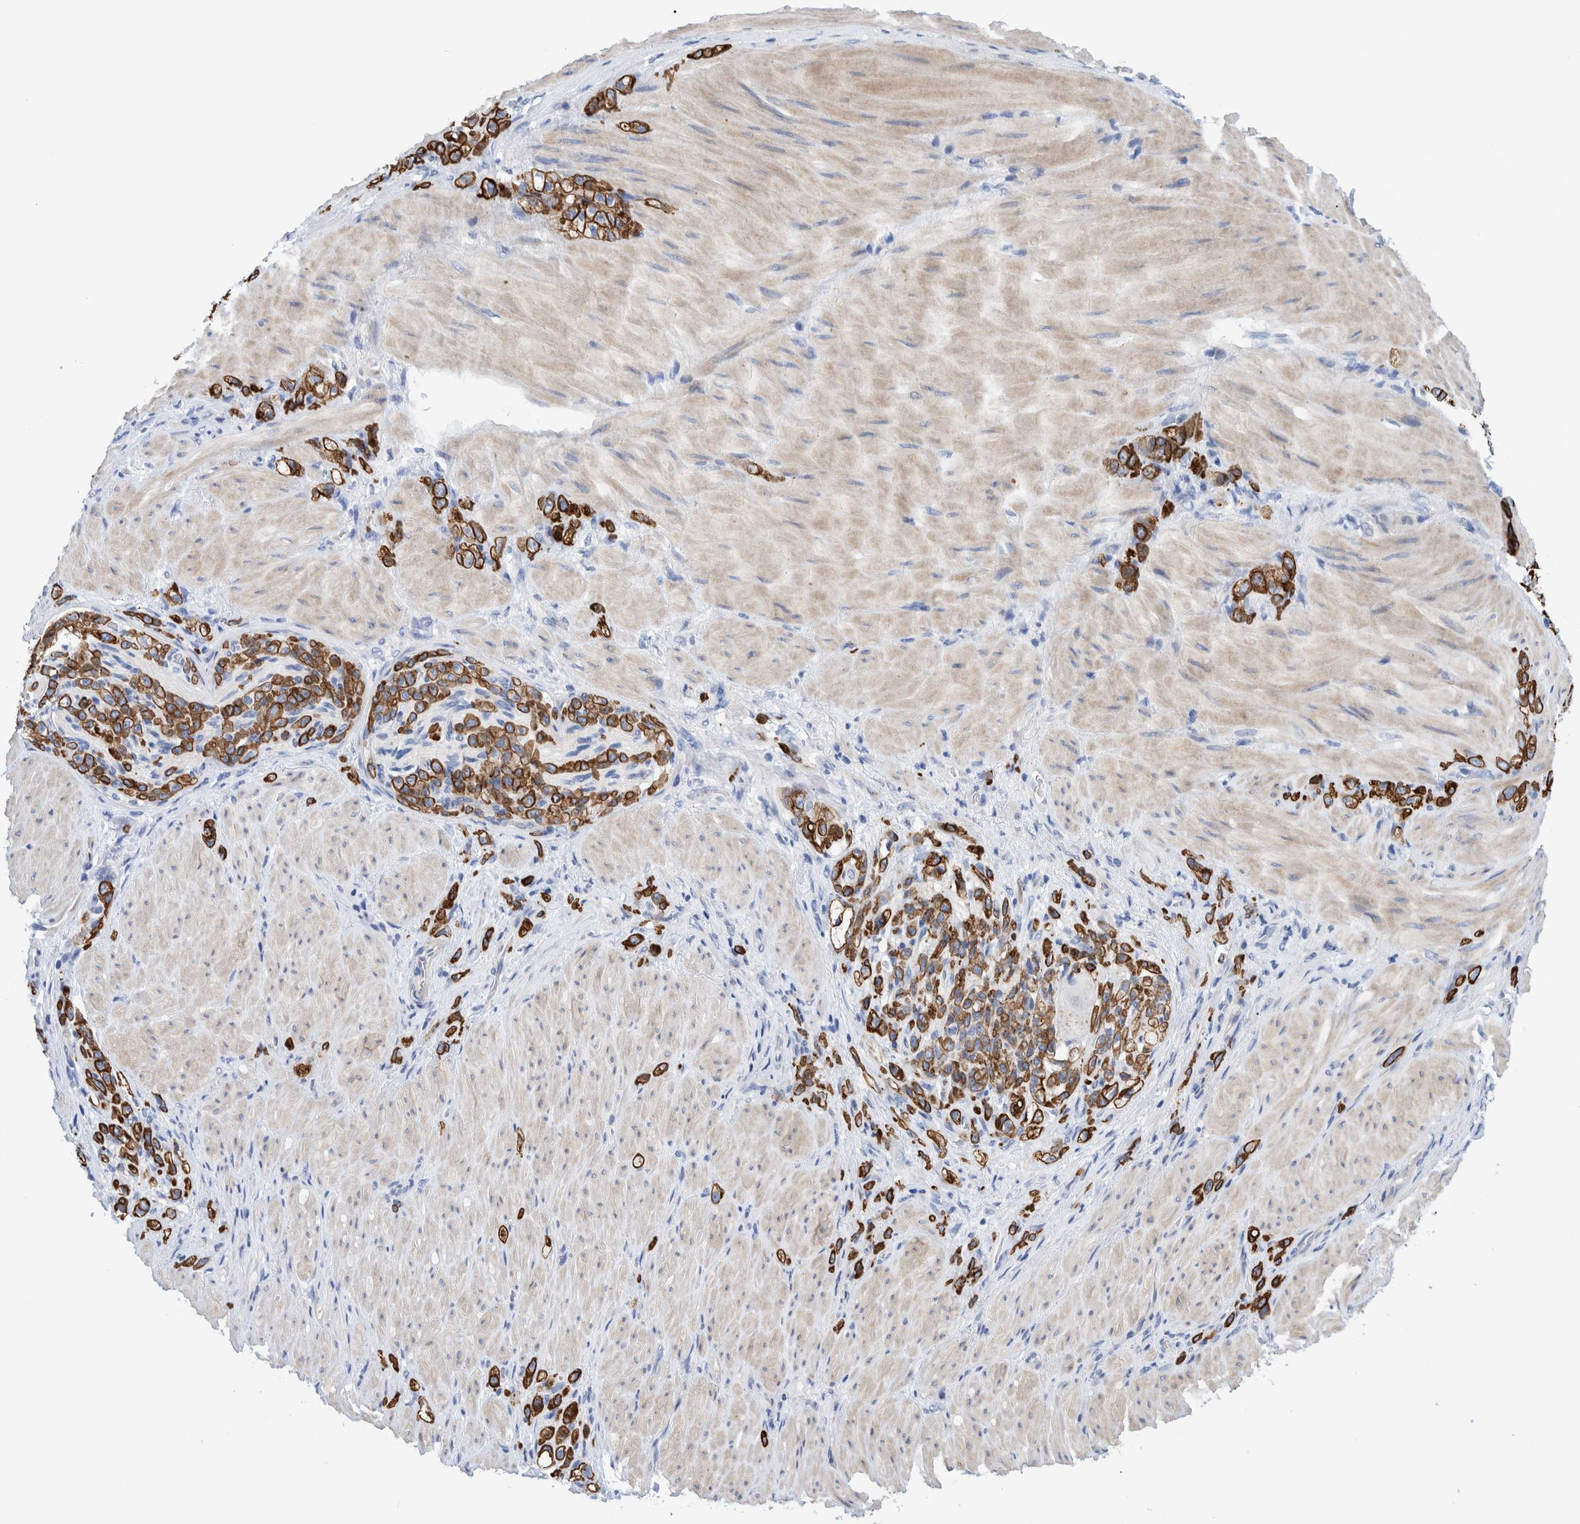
{"staining": {"intensity": "strong", "quantity": ">75%", "location": "cytoplasmic/membranous"}, "tissue": "stomach cancer", "cell_type": "Tumor cells", "image_type": "cancer", "snomed": [{"axis": "morphology", "description": "Normal tissue, NOS"}, {"axis": "morphology", "description": "Adenocarcinoma, NOS"}, {"axis": "topography", "description": "Stomach"}], "caption": "Protein analysis of stomach cancer (adenocarcinoma) tissue shows strong cytoplasmic/membranous staining in approximately >75% of tumor cells.", "gene": "MKS1", "patient": {"sex": "male", "age": 82}}